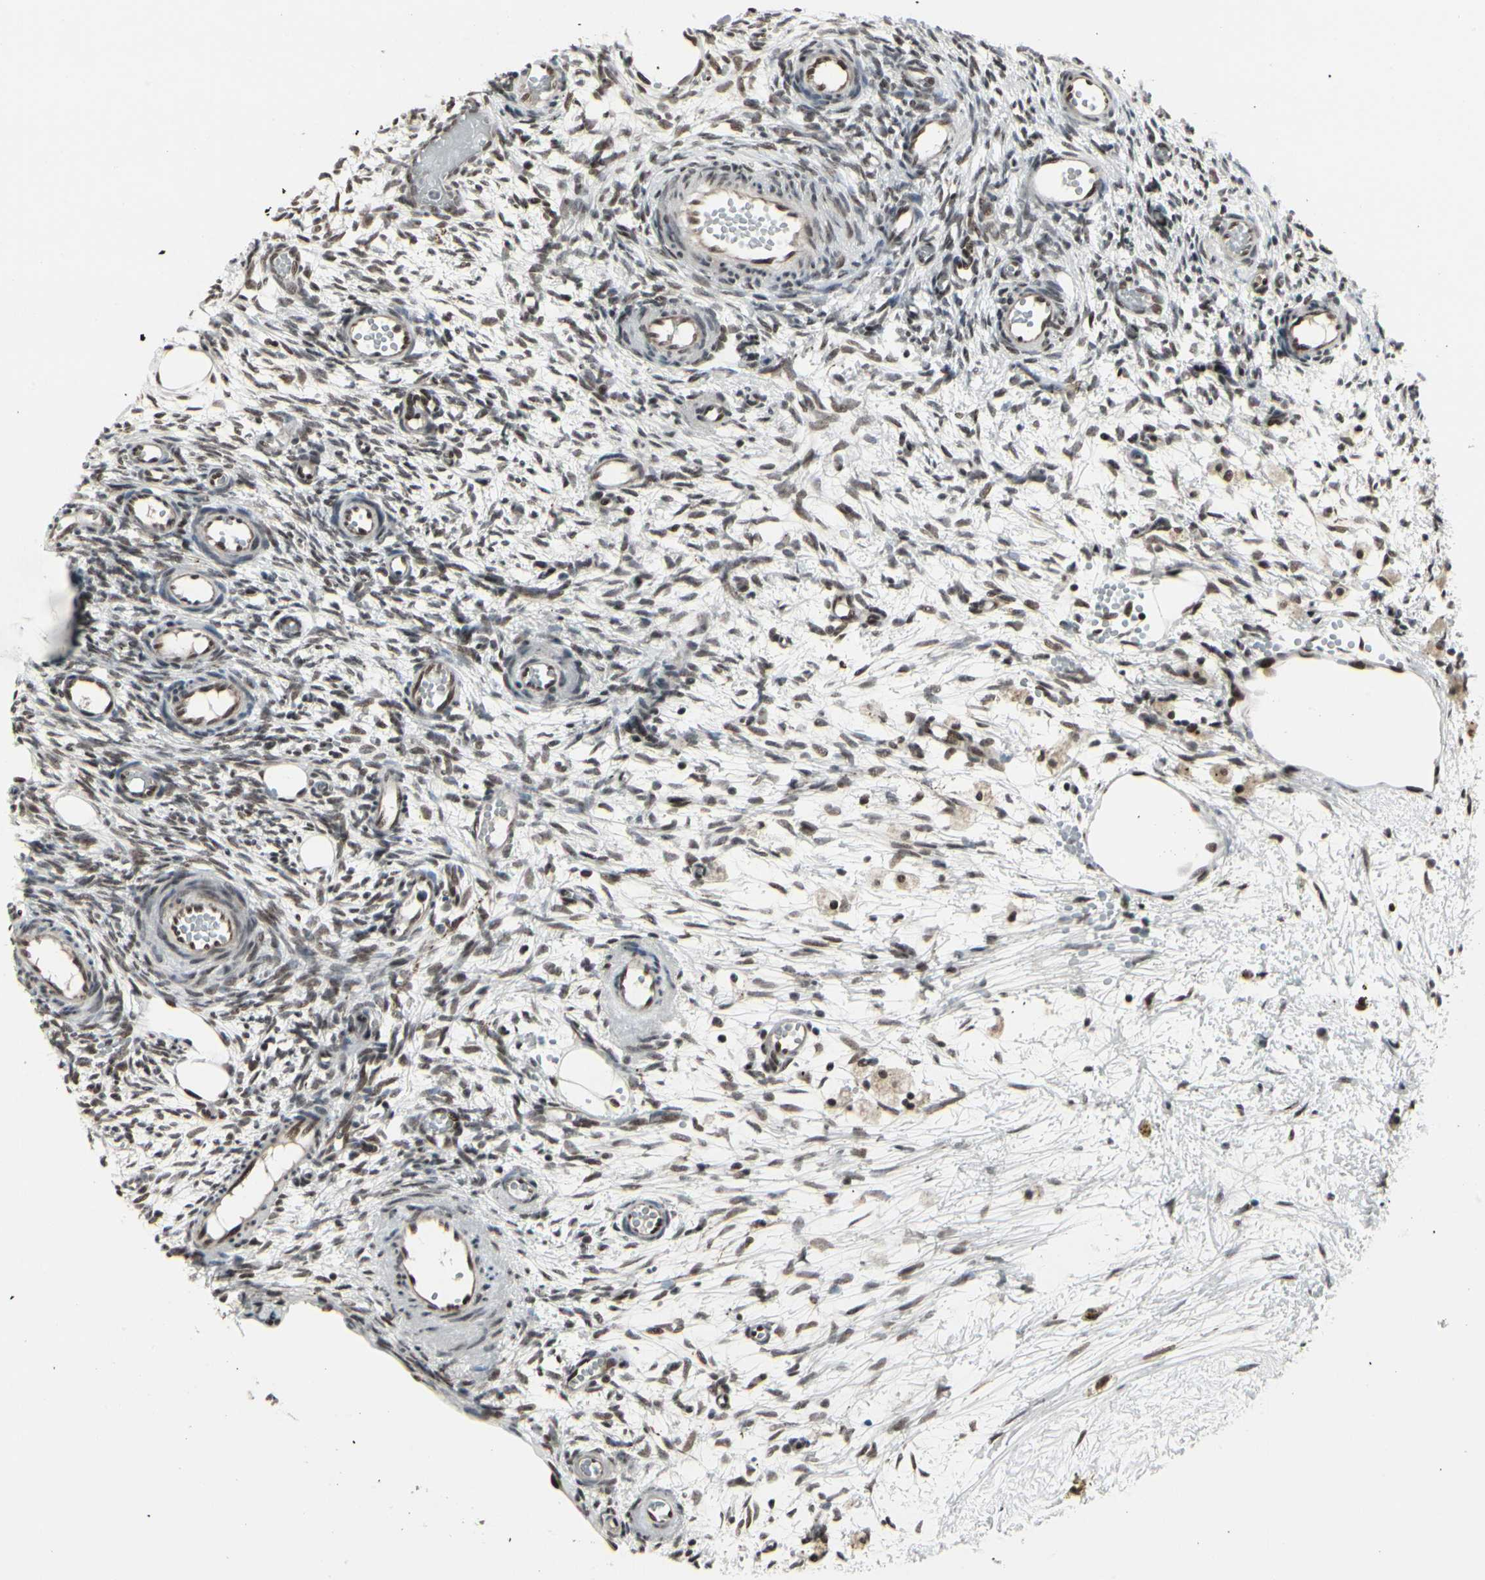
{"staining": {"intensity": "strong", "quantity": ">75%", "location": "nuclear"}, "tissue": "ovary", "cell_type": "Ovarian stroma cells", "image_type": "normal", "snomed": [{"axis": "morphology", "description": "Normal tissue, NOS"}, {"axis": "topography", "description": "Ovary"}], "caption": "Immunohistochemical staining of unremarkable human ovary demonstrates high levels of strong nuclear expression in approximately >75% of ovarian stroma cells.", "gene": "HMG20A", "patient": {"sex": "female", "age": 35}}